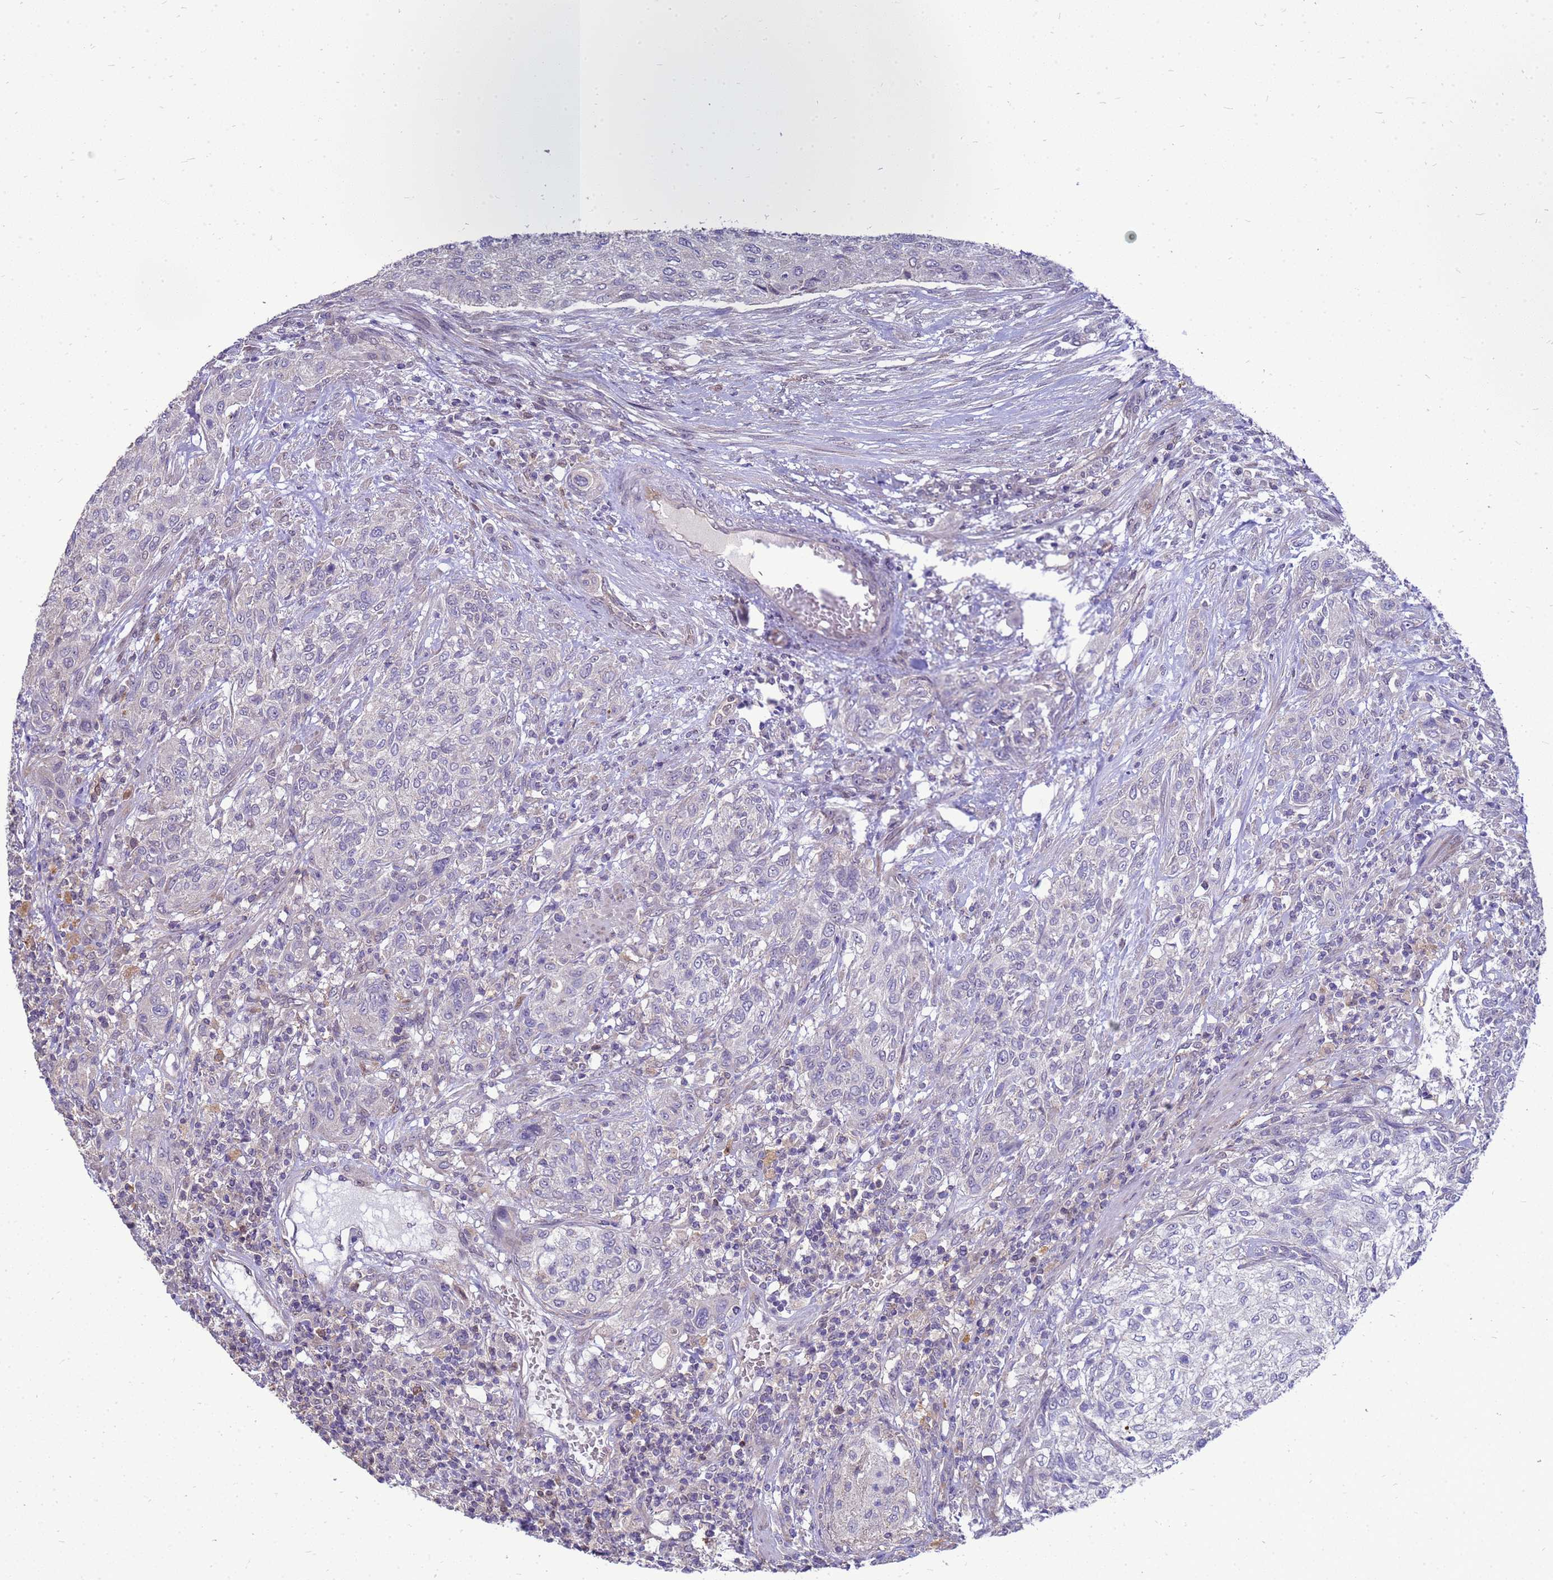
{"staining": {"intensity": "negative", "quantity": "none", "location": "none"}, "tissue": "urothelial cancer", "cell_type": "Tumor cells", "image_type": "cancer", "snomed": [{"axis": "morphology", "description": "Normal tissue, NOS"}, {"axis": "morphology", "description": "Urothelial carcinoma, NOS"}, {"axis": "topography", "description": "Urinary bladder"}, {"axis": "topography", "description": "Peripheral nerve tissue"}], "caption": "Immunohistochemistry histopathology image of neoplastic tissue: transitional cell carcinoma stained with DAB shows no significant protein positivity in tumor cells. The staining is performed using DAB (3,3'-diaminobenzidine) brown chromogen with nuclei counter-stained in using hematoxylin.", "gene": "EIF4EBP3", "patient": {"sex": "male", "age": 35}}